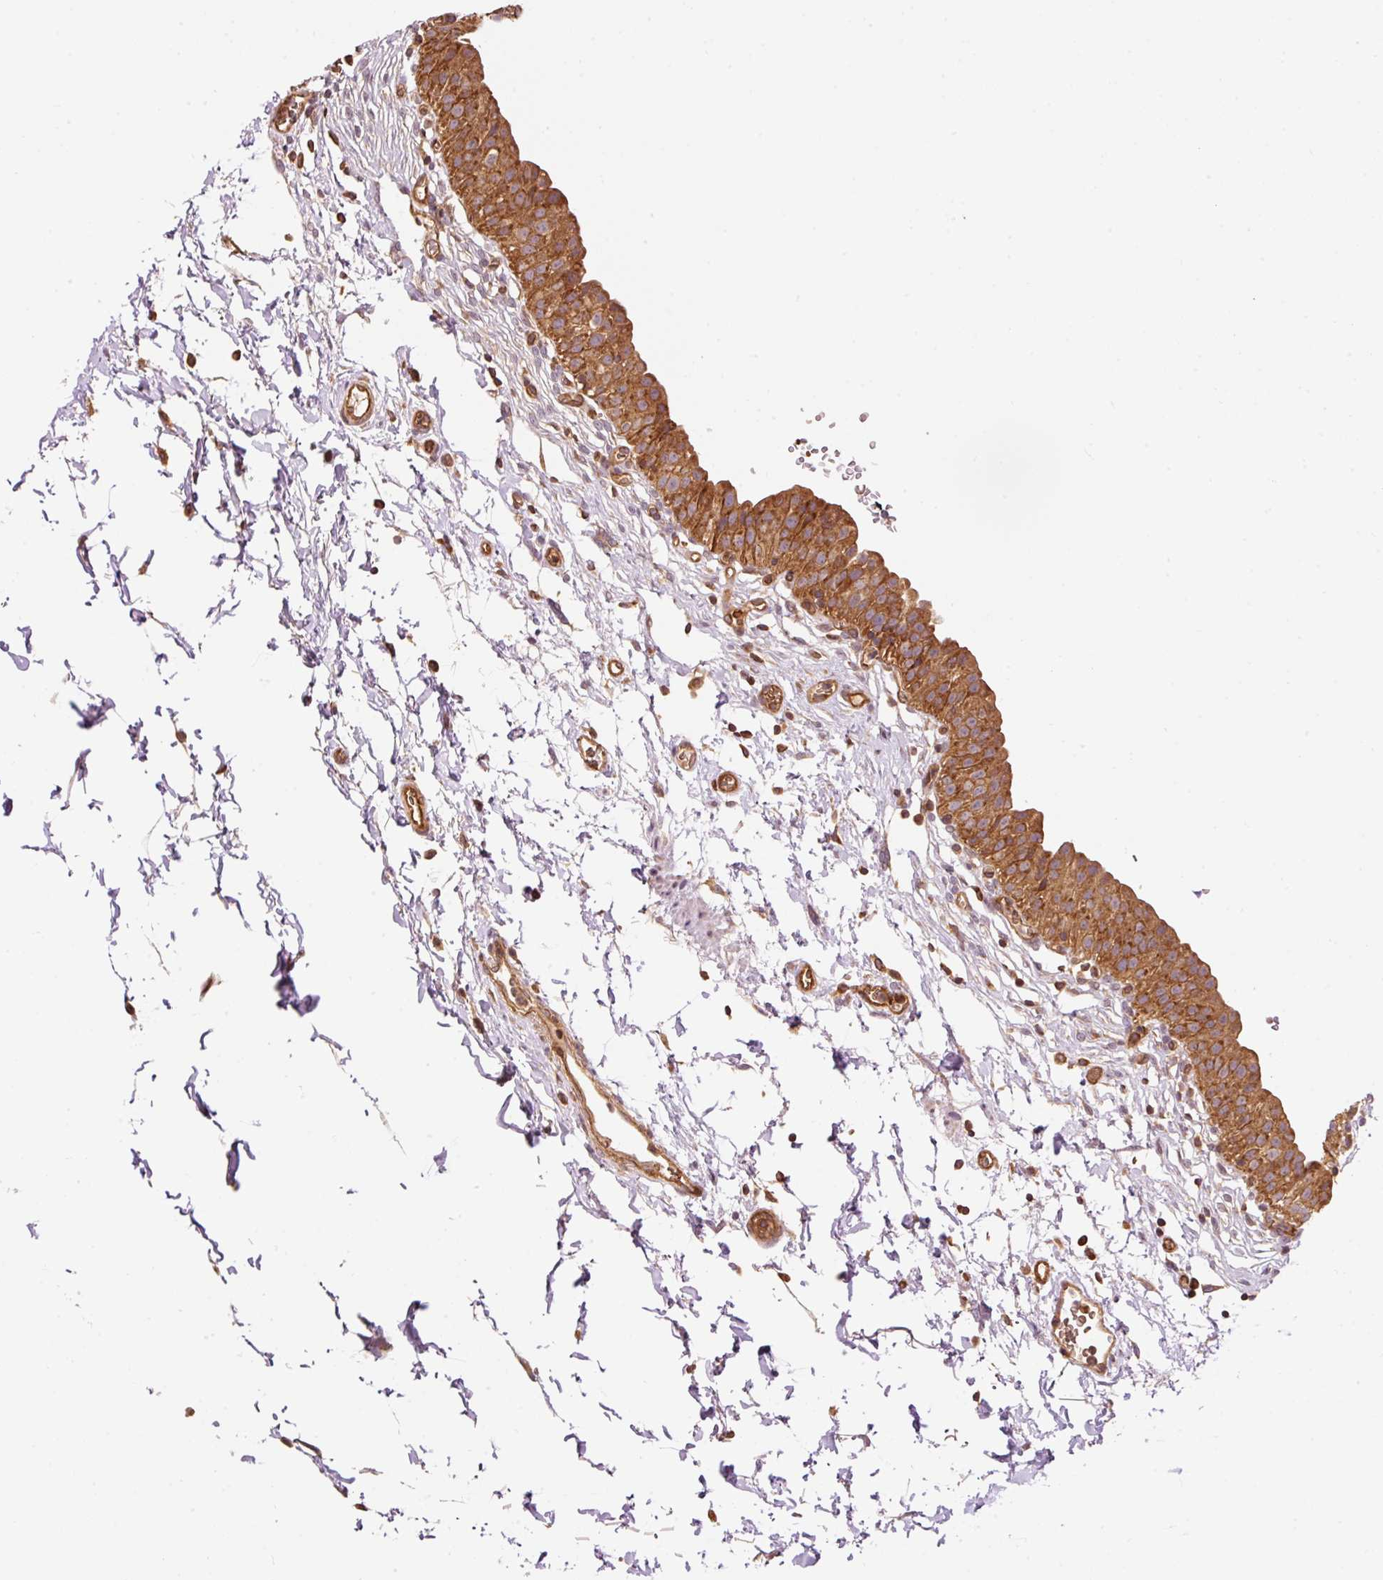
{"staining": {"intensity": "strong", "quantity": ">75%", "location": "cytoplasmic/membranous"}, "tissue": "urinary bladder", "cell_type": "Urothelial cells", "image_type": "normal", "snomed": [{"axis": "morphology", "description": "Normal tissue, NOS"}, {"axis": "topography", "description": "Urinary bladder"}, {"axis": "topography", "description": "Peripheral nerve tissue"}], "caption": "Immunohistochemical staining of benign urinary bladder shows >75% levels of strong cytoplasmic/membranous protein expression in approximately >75% of urothelial cells.", "gene": "ADCY4", "patient": {"sex": "male", "age": 55}}